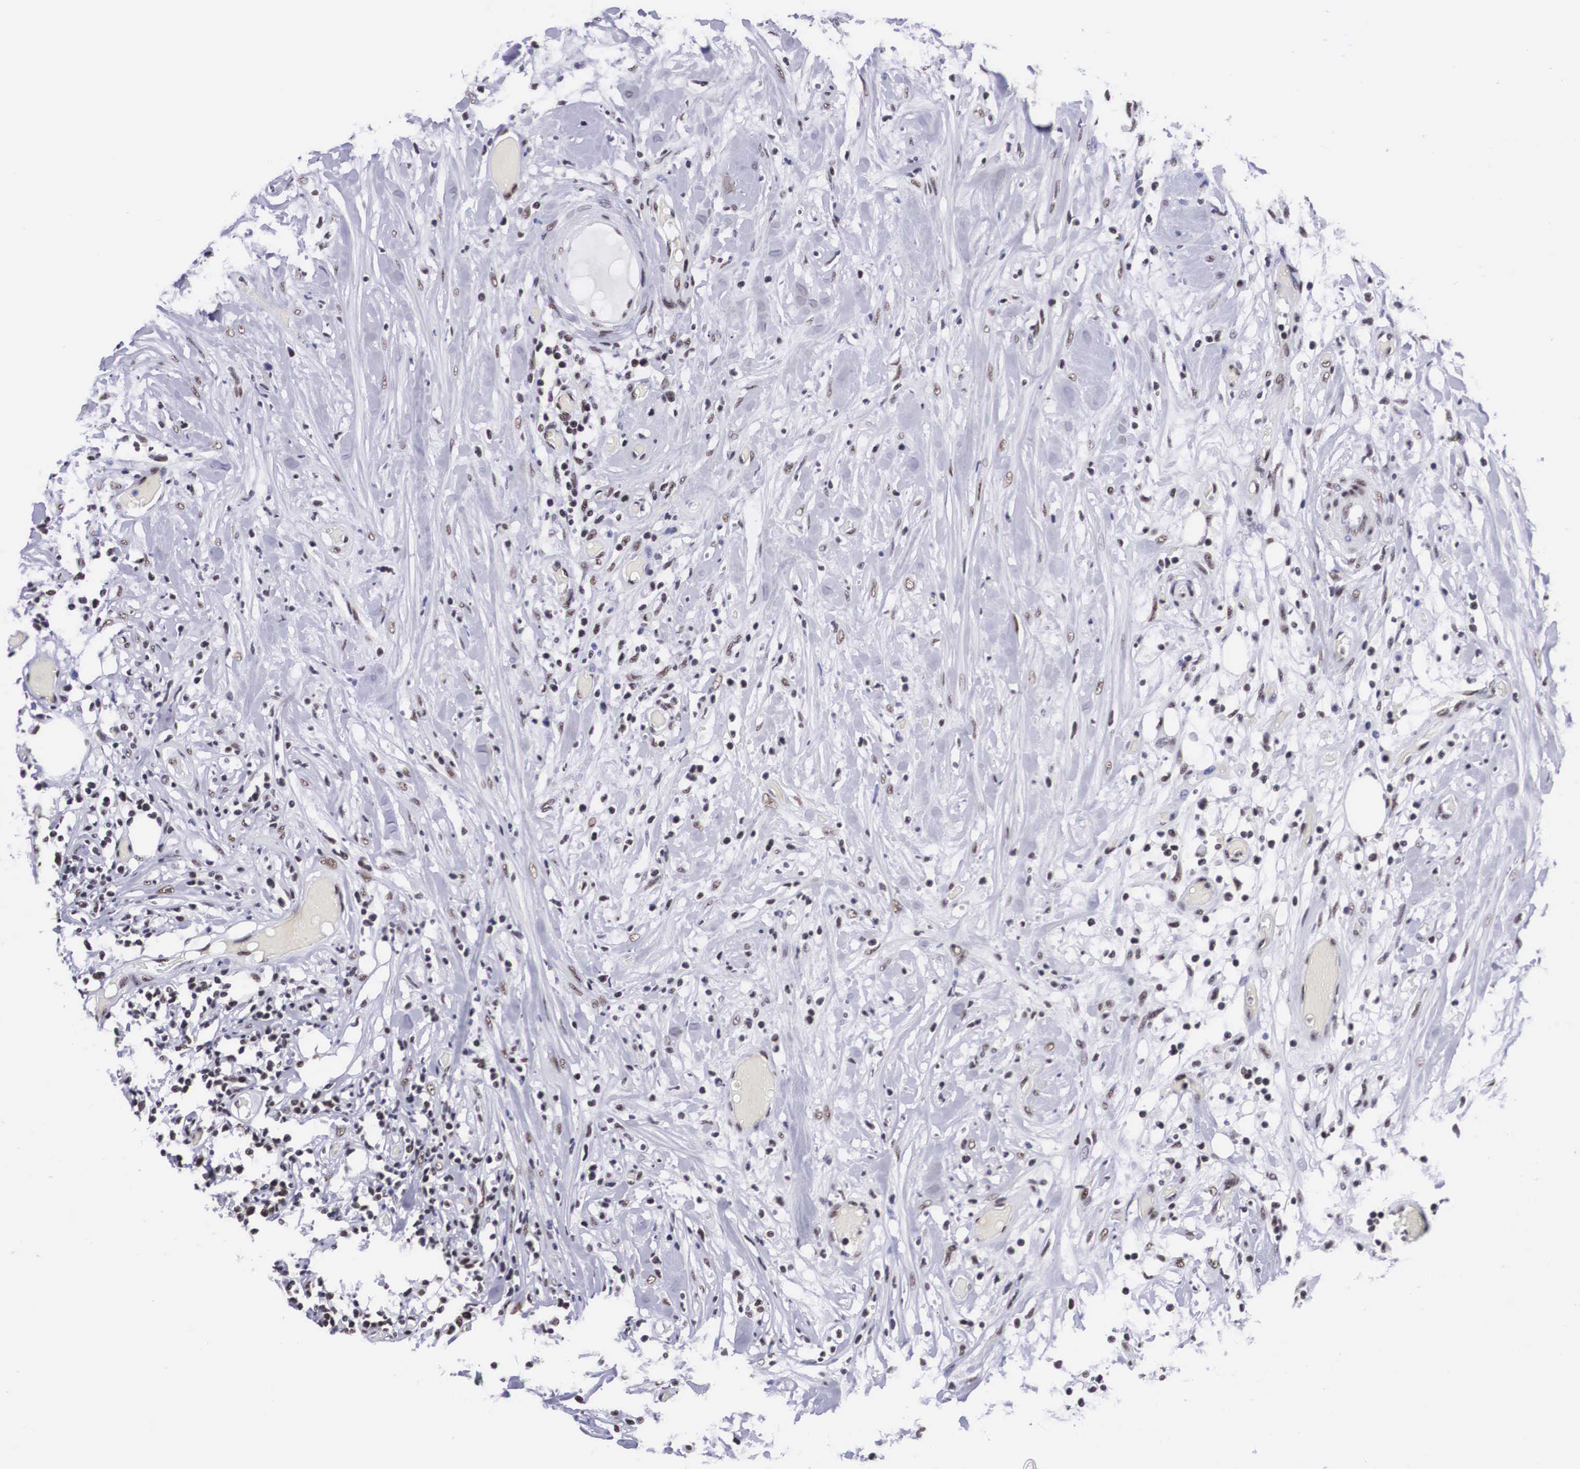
{"staining": {"intensity": "moderate", "quantity": ">75%", "location": "nuclear"}, "tissue": "lymphoma", "cell_type": "Tumor cells", "image_type": "cancer", "snomed": [{"axis": "morphology", "description": "Malignant lymphoma, non-Hodgkin's type, High grade"}, {"axis": "topography", "description": "Colon"}], "caption": "Protein staining exhibits moderate nuclear expression in approximately >75% of tumor cells in lymphoma.", "gene": "SF3A1", "patient": {"sex": "male", "age": 82}}